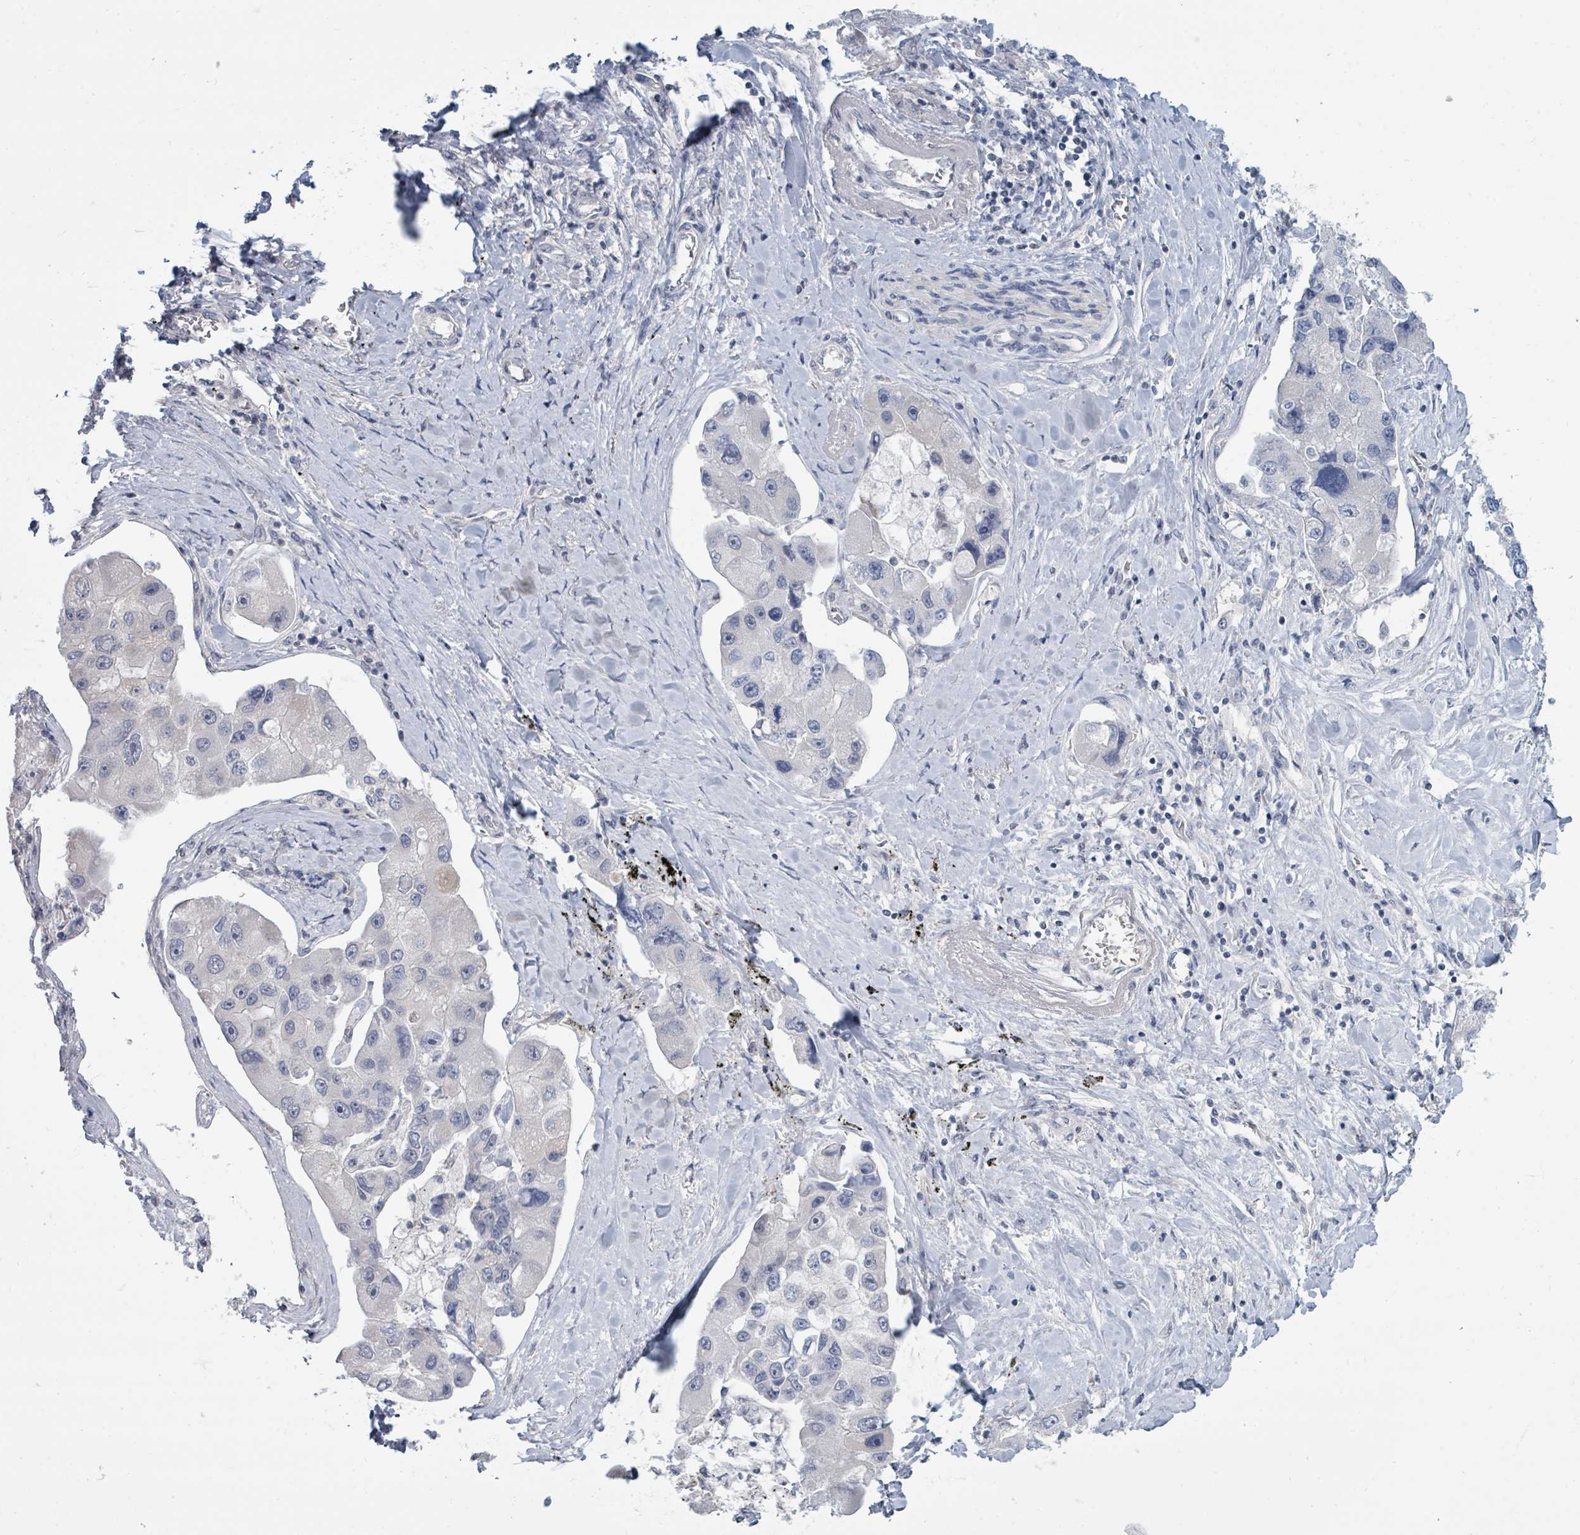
{"staining": {"intensity": "negative", "quantity": "none", "location": "none"}, "tissue": "lung cancer", "cell_type": "Tumor cells", "image_type": "cancer", "snomed": [{"axis": "morphology", "description": "Adenocarcinoma, NOS"}, {"axis": "topography", "description": "Lung"}], "caption": "DAB immunohistochemical staining of lung cancer displays no significant positivity in tumor cells.", "gene": "SLC25A45", "patient": {"sex": "female", "age": 54}}